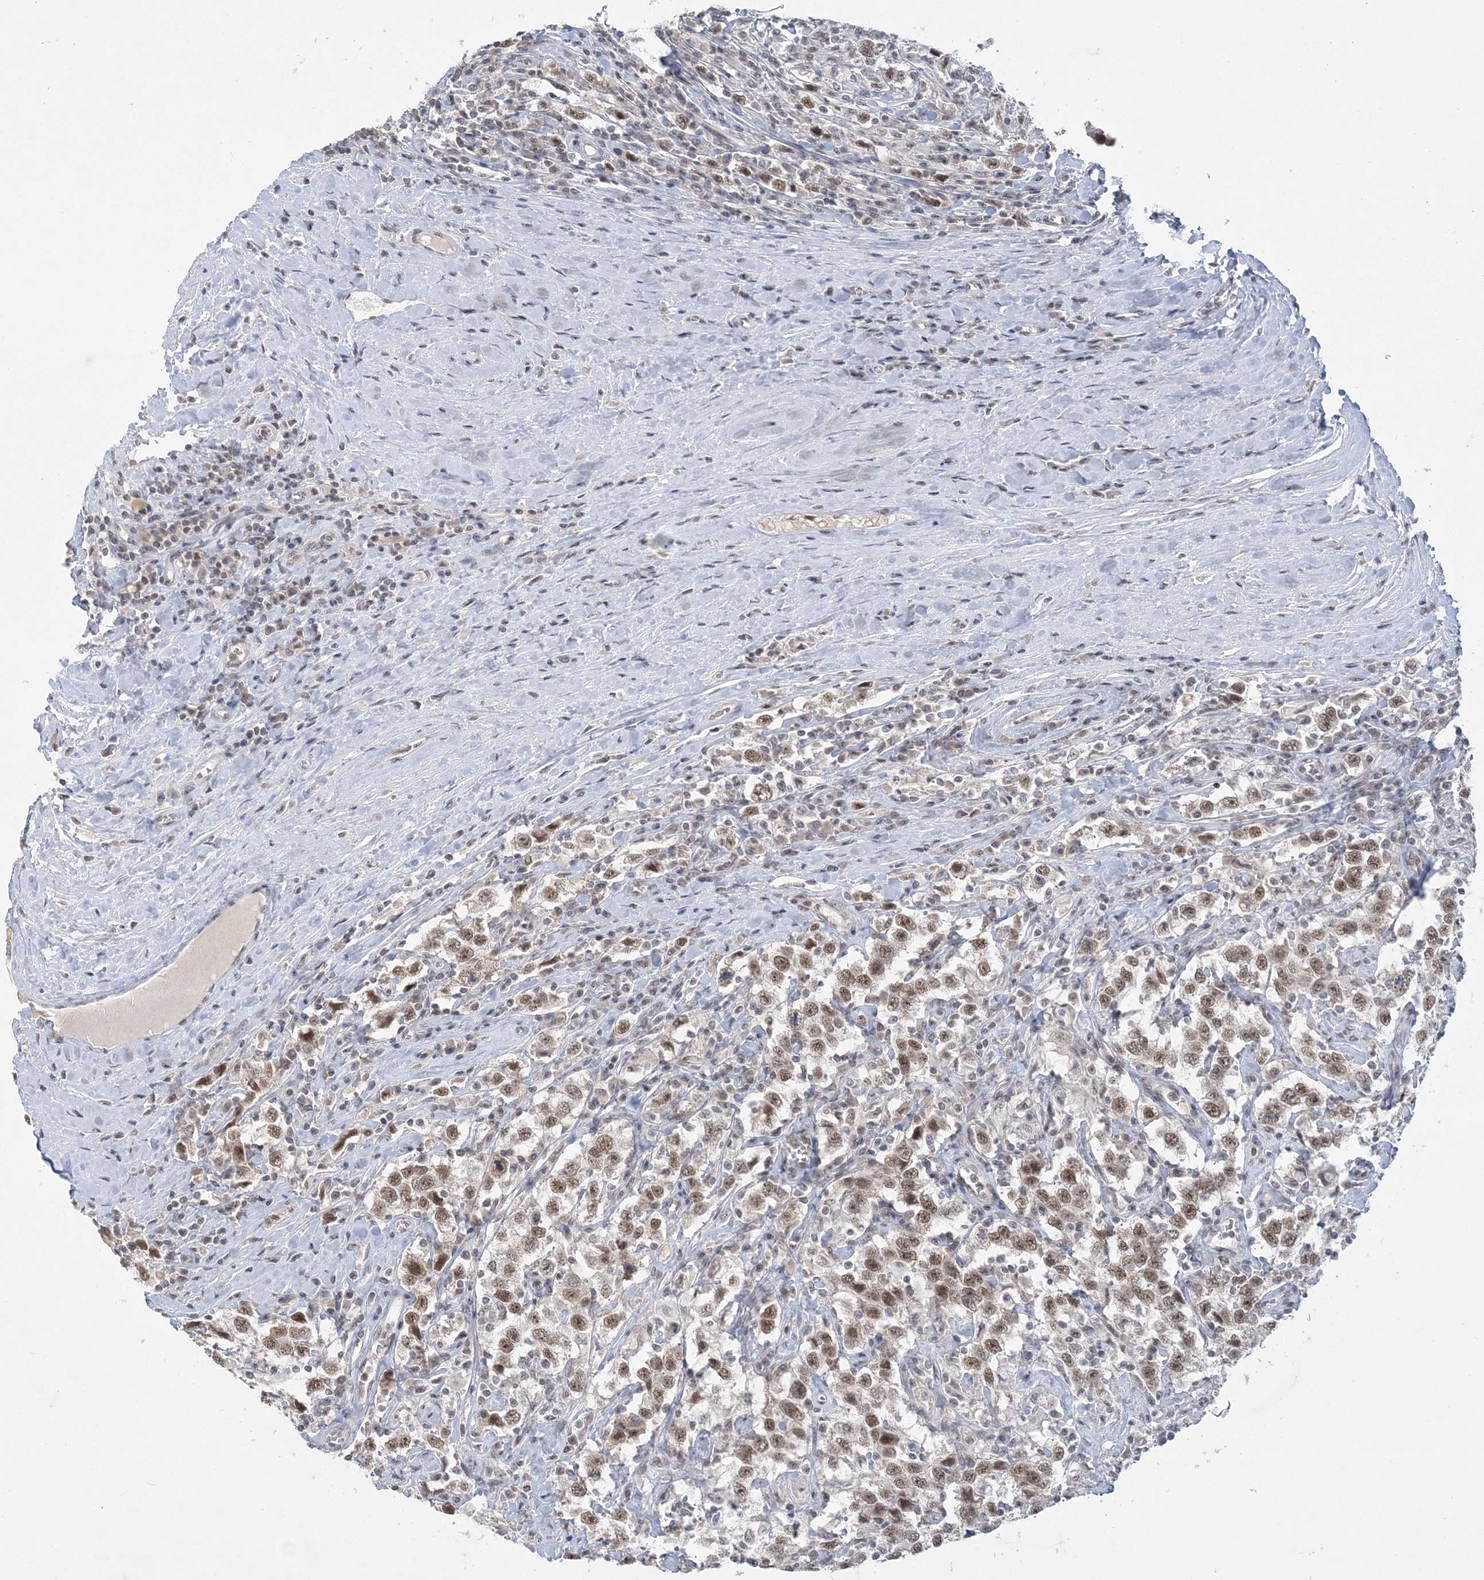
{"staining": {"intensity": "moderate", "quantity": ">75%", "location": "nuclear"}, "tissue": "testis cancer", "cell_type": "Tumor cells", "image_type": "cancer", "snomed": [{"axis": "morphology", "description": "Seminoma, NOS"}, {"axis": "topography", "description": "Testis"}], "caption": "About >75% of tumor cells in testis seminoma demonstrate moderate nuclear protein staining as visualized by brown immunohistochemical staining.", "gene": "KMT2D", "patient": {"sex": "male", "age": 41}}